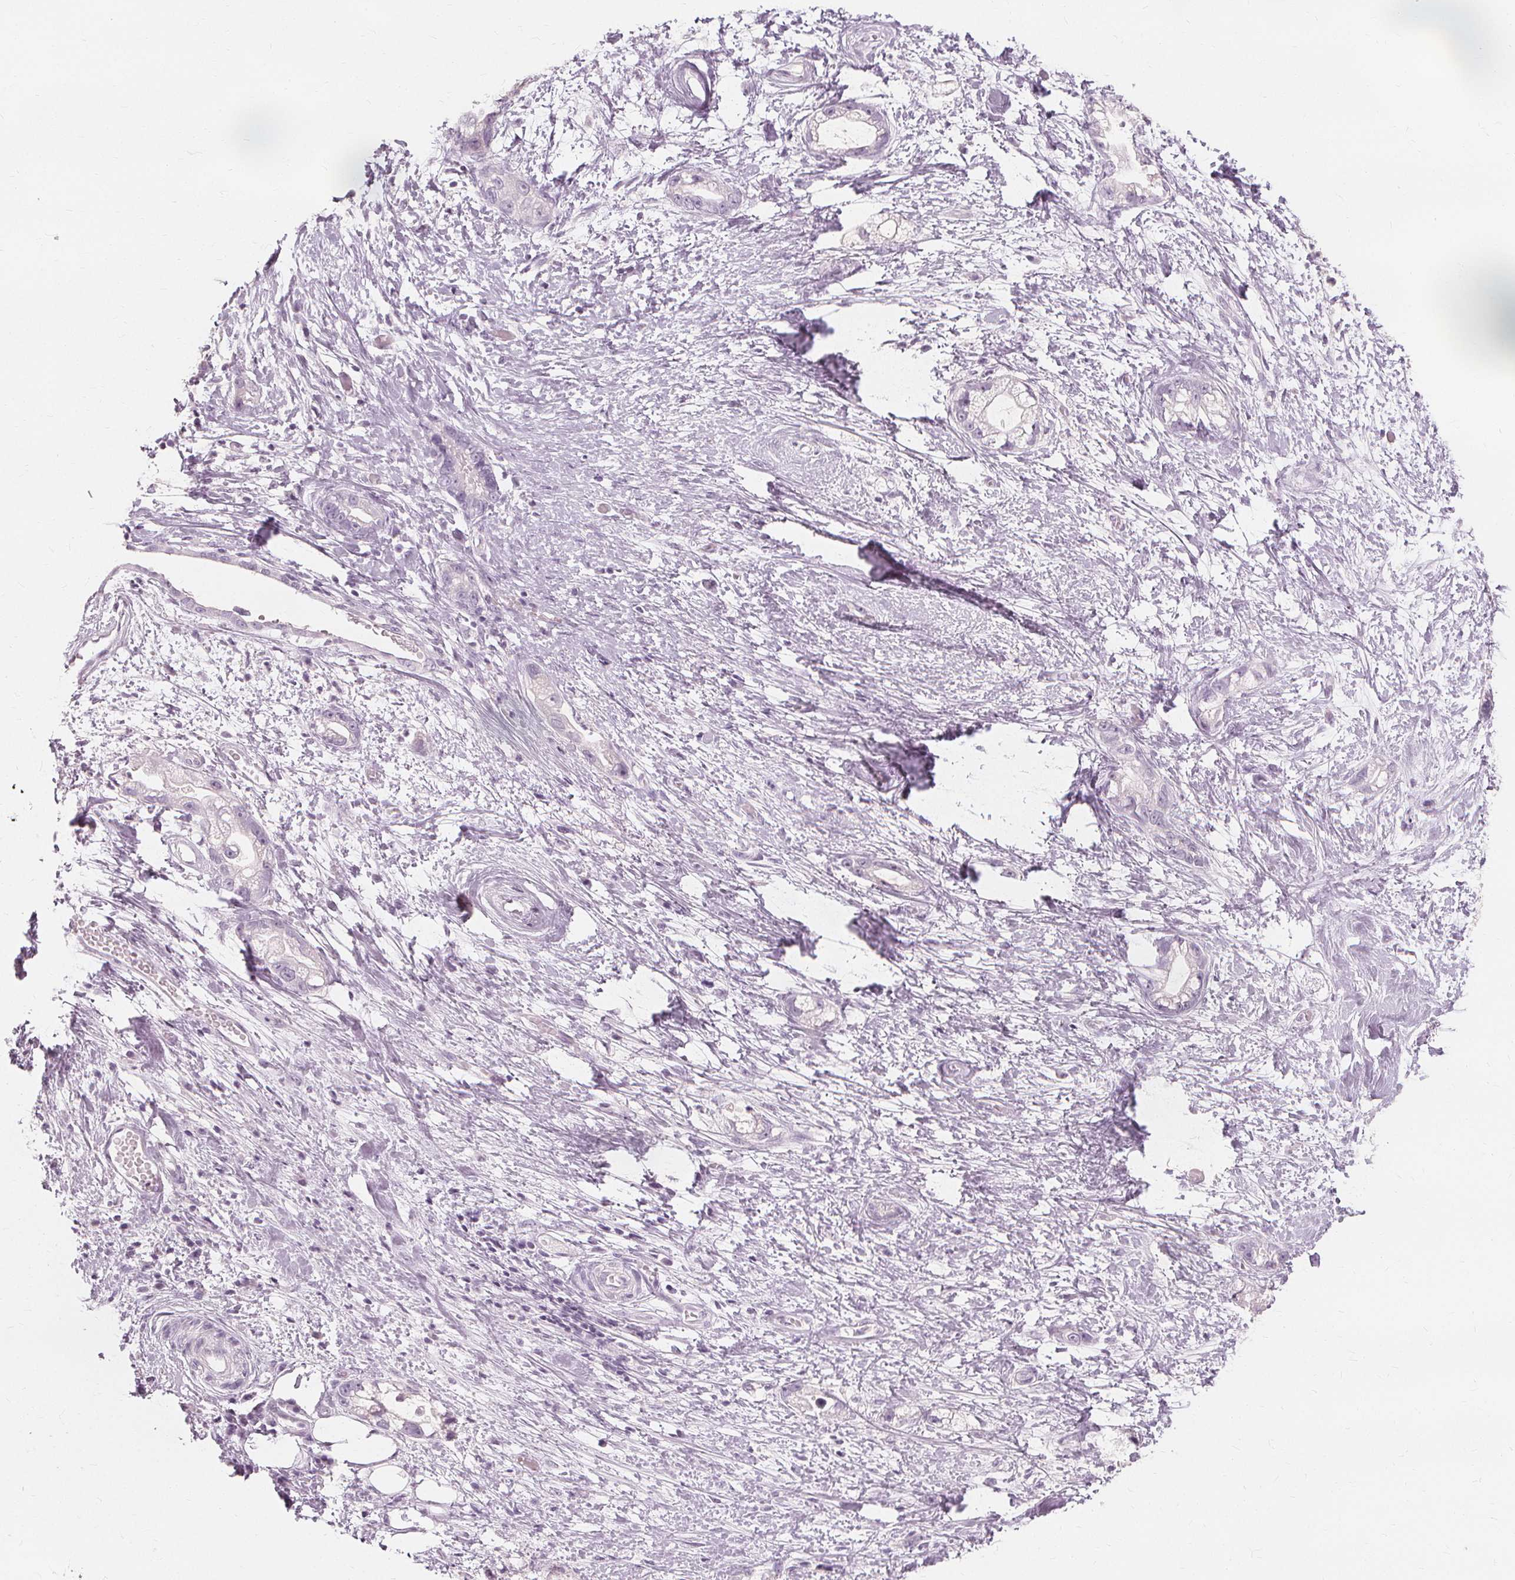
{"staining": {"intensity": "negative", "quantity": "none", "location": "none"}, "tissue": "stomach cancer", "cell_type": "Tumor cells", "image_type": "cancer", "snomed": [{"axis": "morphology", "description": "Adenocarcinoma, NOS"}, {"axis": "topography", "description": "Stomach"}], "caption": "Tumor cells are negative for protein expression in human stomach cancer. (Brightfield microscopy of DAB (3,3'-diaminobenzidine) immunohistochemistry (IHC) at high magnification).", "gene": "MUC12", "patient": {"sex": "male", "age": 55}}